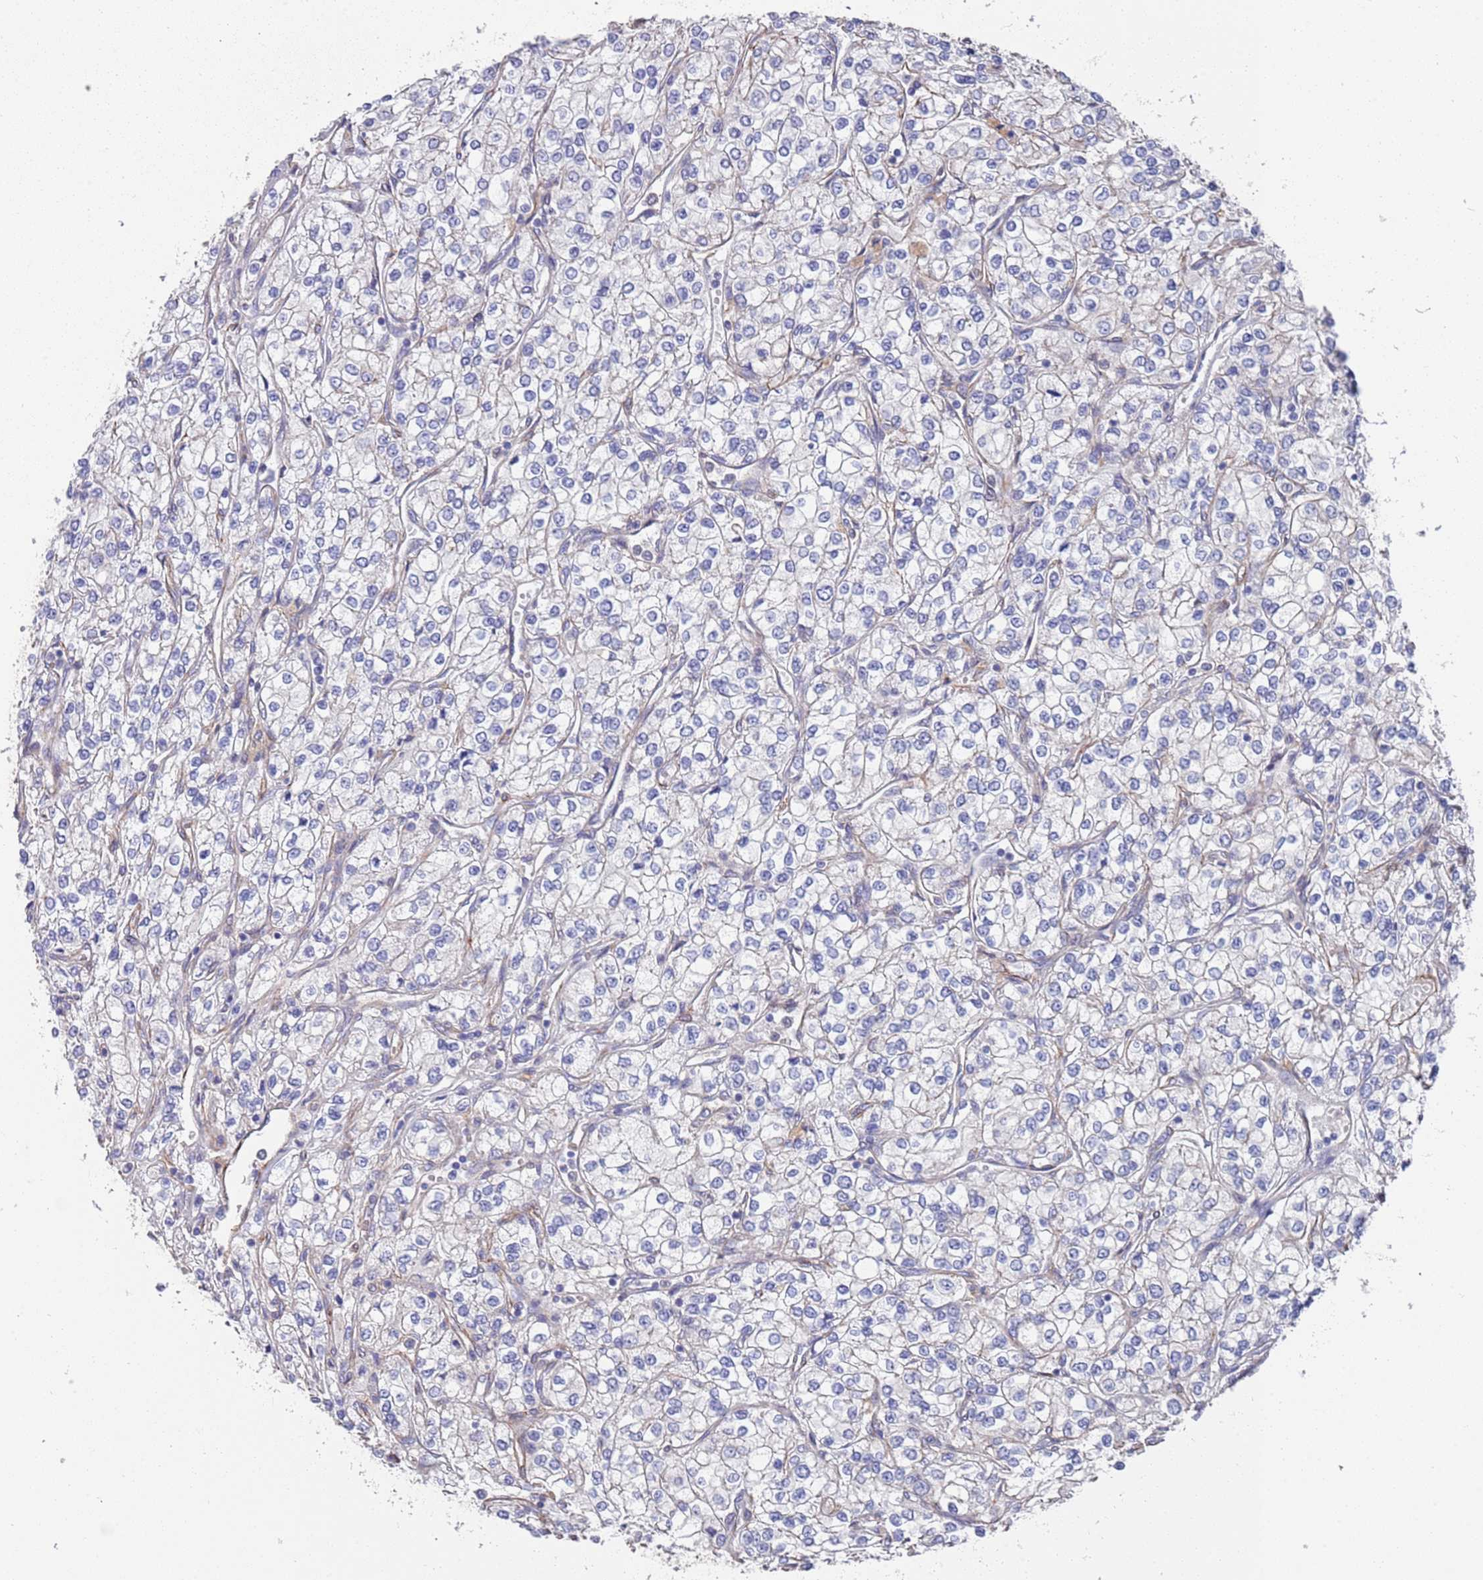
{"staining": {"intensity": "negative", "quantity": "none", "location": "none"}, "tissue": "renal cancer", "cell_type": "Tumor cells", "image_type": "cancer", "snomed": [{"axis": "morphology", "description": "Adenocarcinoma, NOS"}, {"axis": "topography", "description": "Kidney"}], "caption": "Tumor cells are negative for protein expression in human renal cancer.", "gene": "JAKMIP2", "patient": {"sex": "male", "age": 80}}